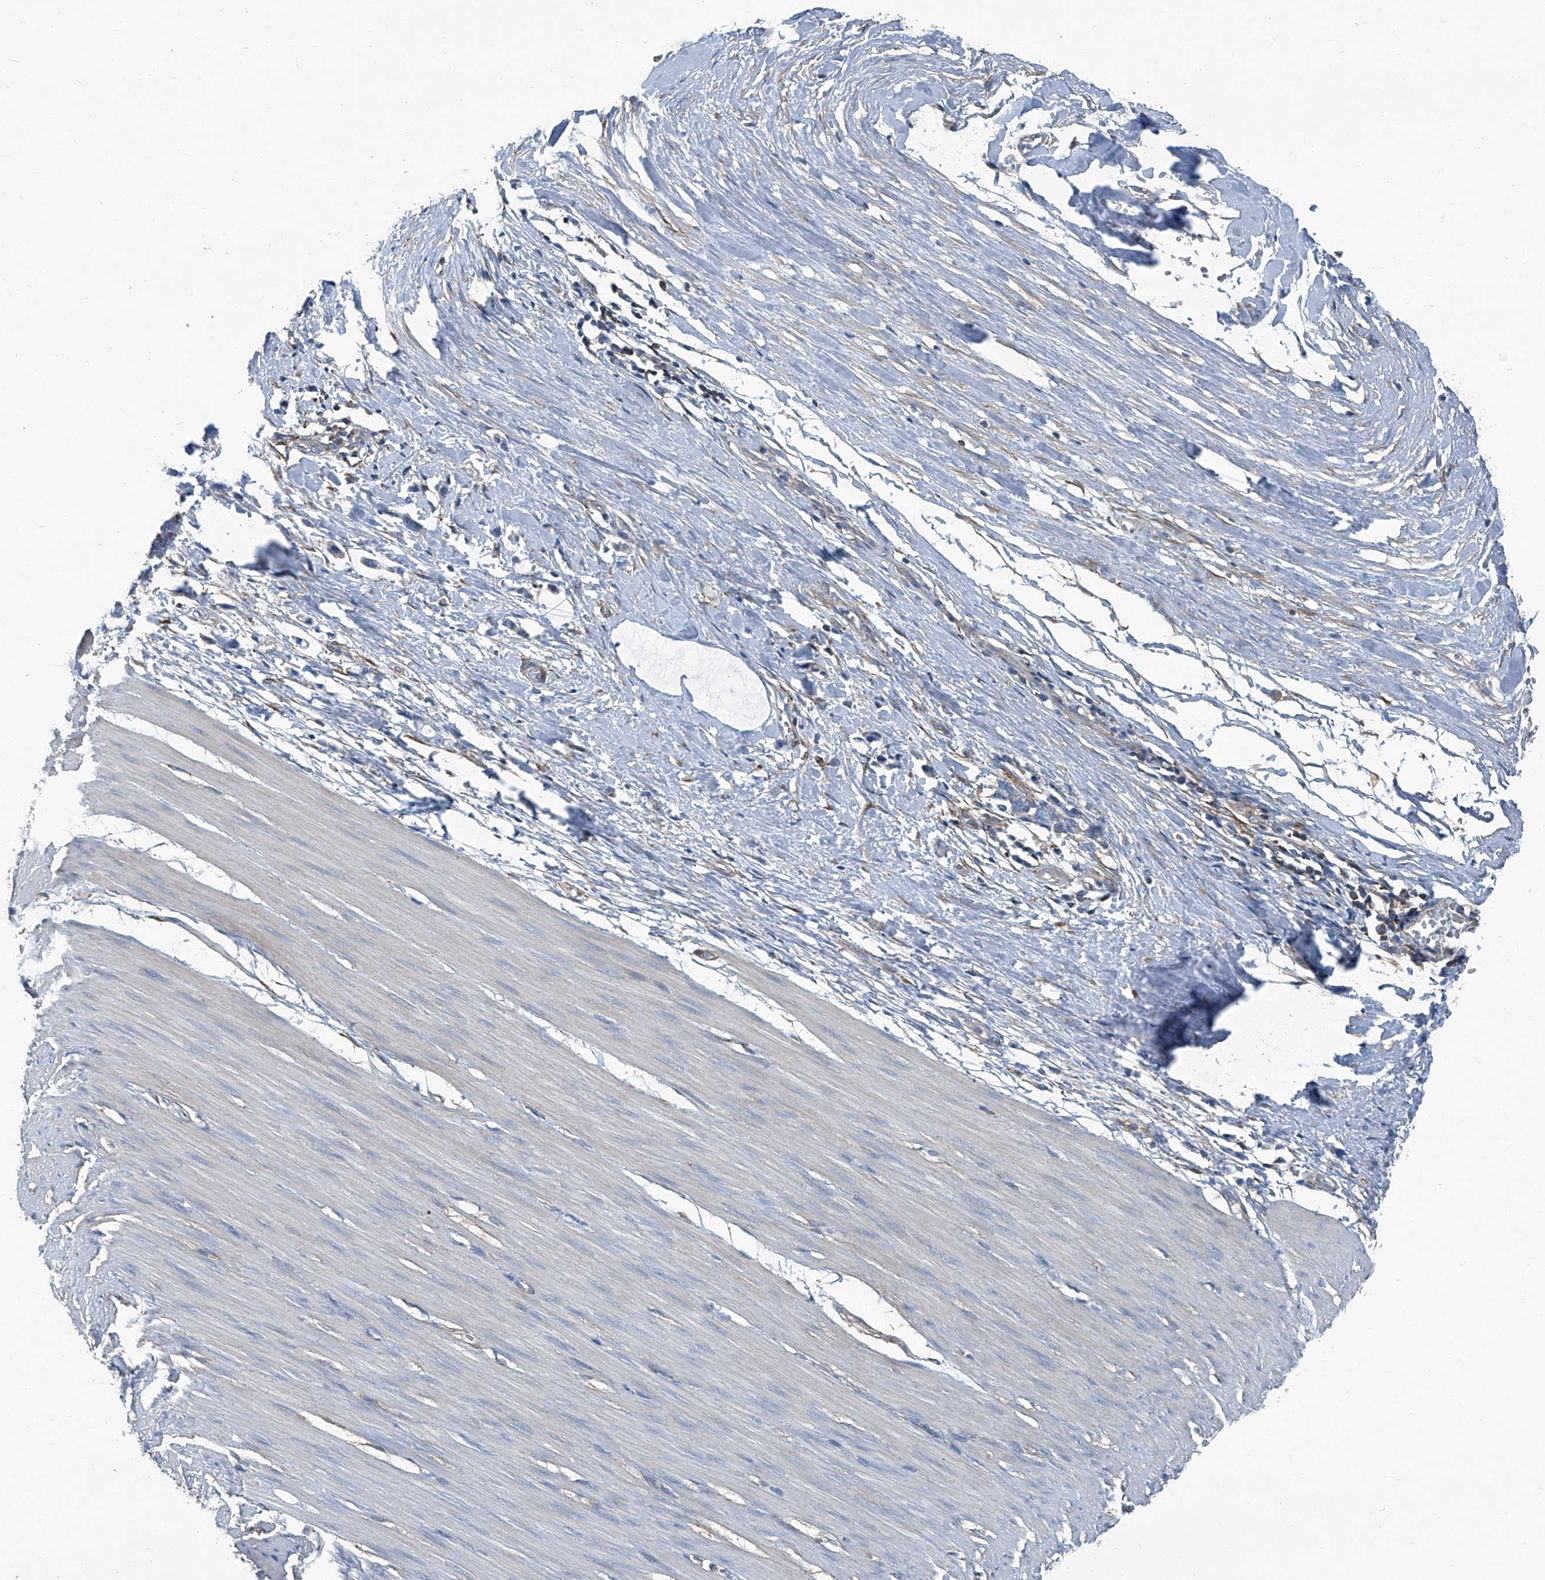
{"staining": {"intensity": "negative", "quantity": "none", "location": "none"}, "tissue": "smooth muscle", "cell_type": "Smooth muscle cells", "image_type": "normal", "snomed": [{"axis": "morphology", "description": "Normal tissue, NOS"}, {"axis": "morphology", "description": "Adenocarcinoma, NOS"}, {"axis": "topography", "description": "Colon"}, {"axis": "topography", "description": "Peripheral nerve tissue"}], "caption": "Image shows no protein staining in smooth muscle cells of normal smooth muscle. (DAB IHC, high magnification).", "gene": "SEPTIN7", "patient": {"sex": "male", "age": 14}}